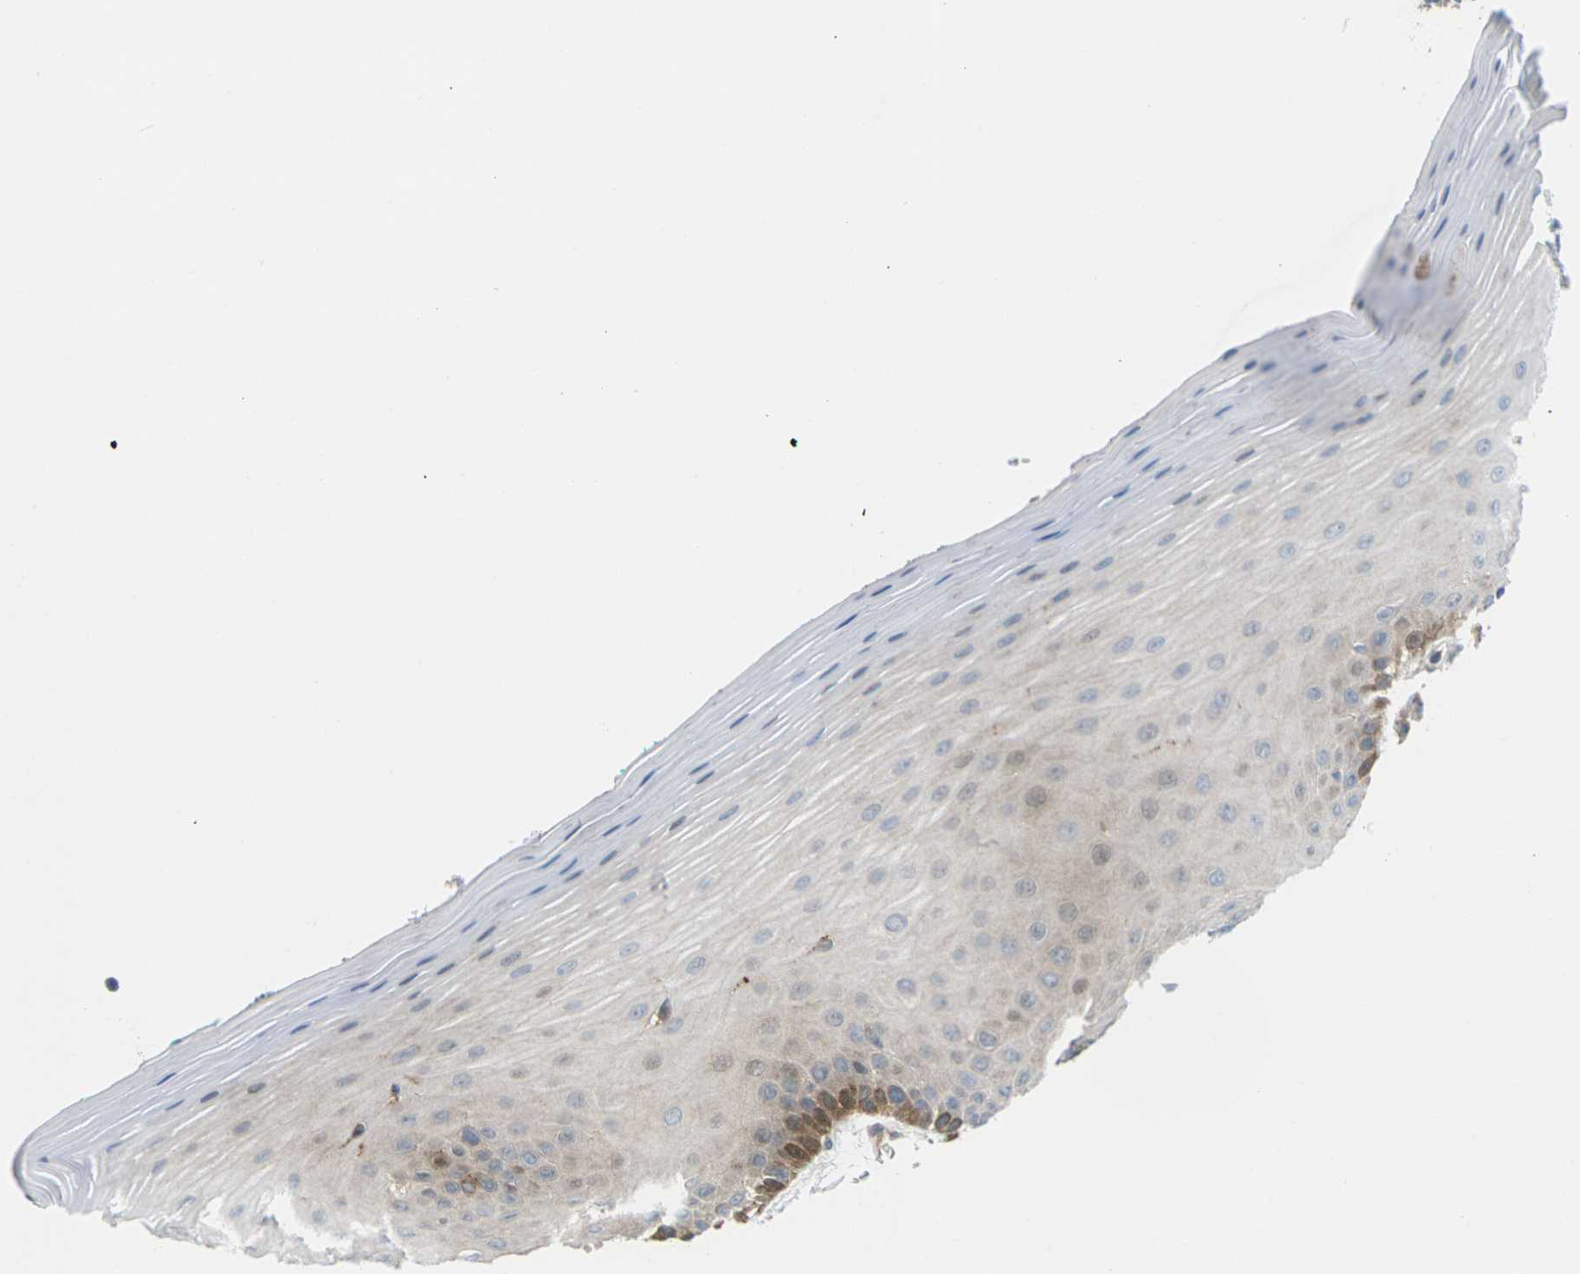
{"staining": {"intensity": "moderate", "quantity": "<25%", "location": "cytoplasmic/membranous"}, "tissue": "oral mucosa", "cell_type": "Squamous epithelial cells", "image_type": "normal", "snomed": [{"axis": "morphology", "description": "Normal tissue, NOS"}, {"axis": "topography", "description": "Skeletal muscle"}, {"axis": "topography", "description": "Oral tissue"}], "caption": "Immunohistochemistry histopathology image of normal oral mucosa: human oral mucosa stained using IHC shows low levels of moderate protein expression localized specifically in the cytoplasmic/membranous of squamous epithelial cells, appearing as a cytoplasmic/membranous brown color.", "gene": "ROBO1", "patient": {"sex": "male", "age": 58}}